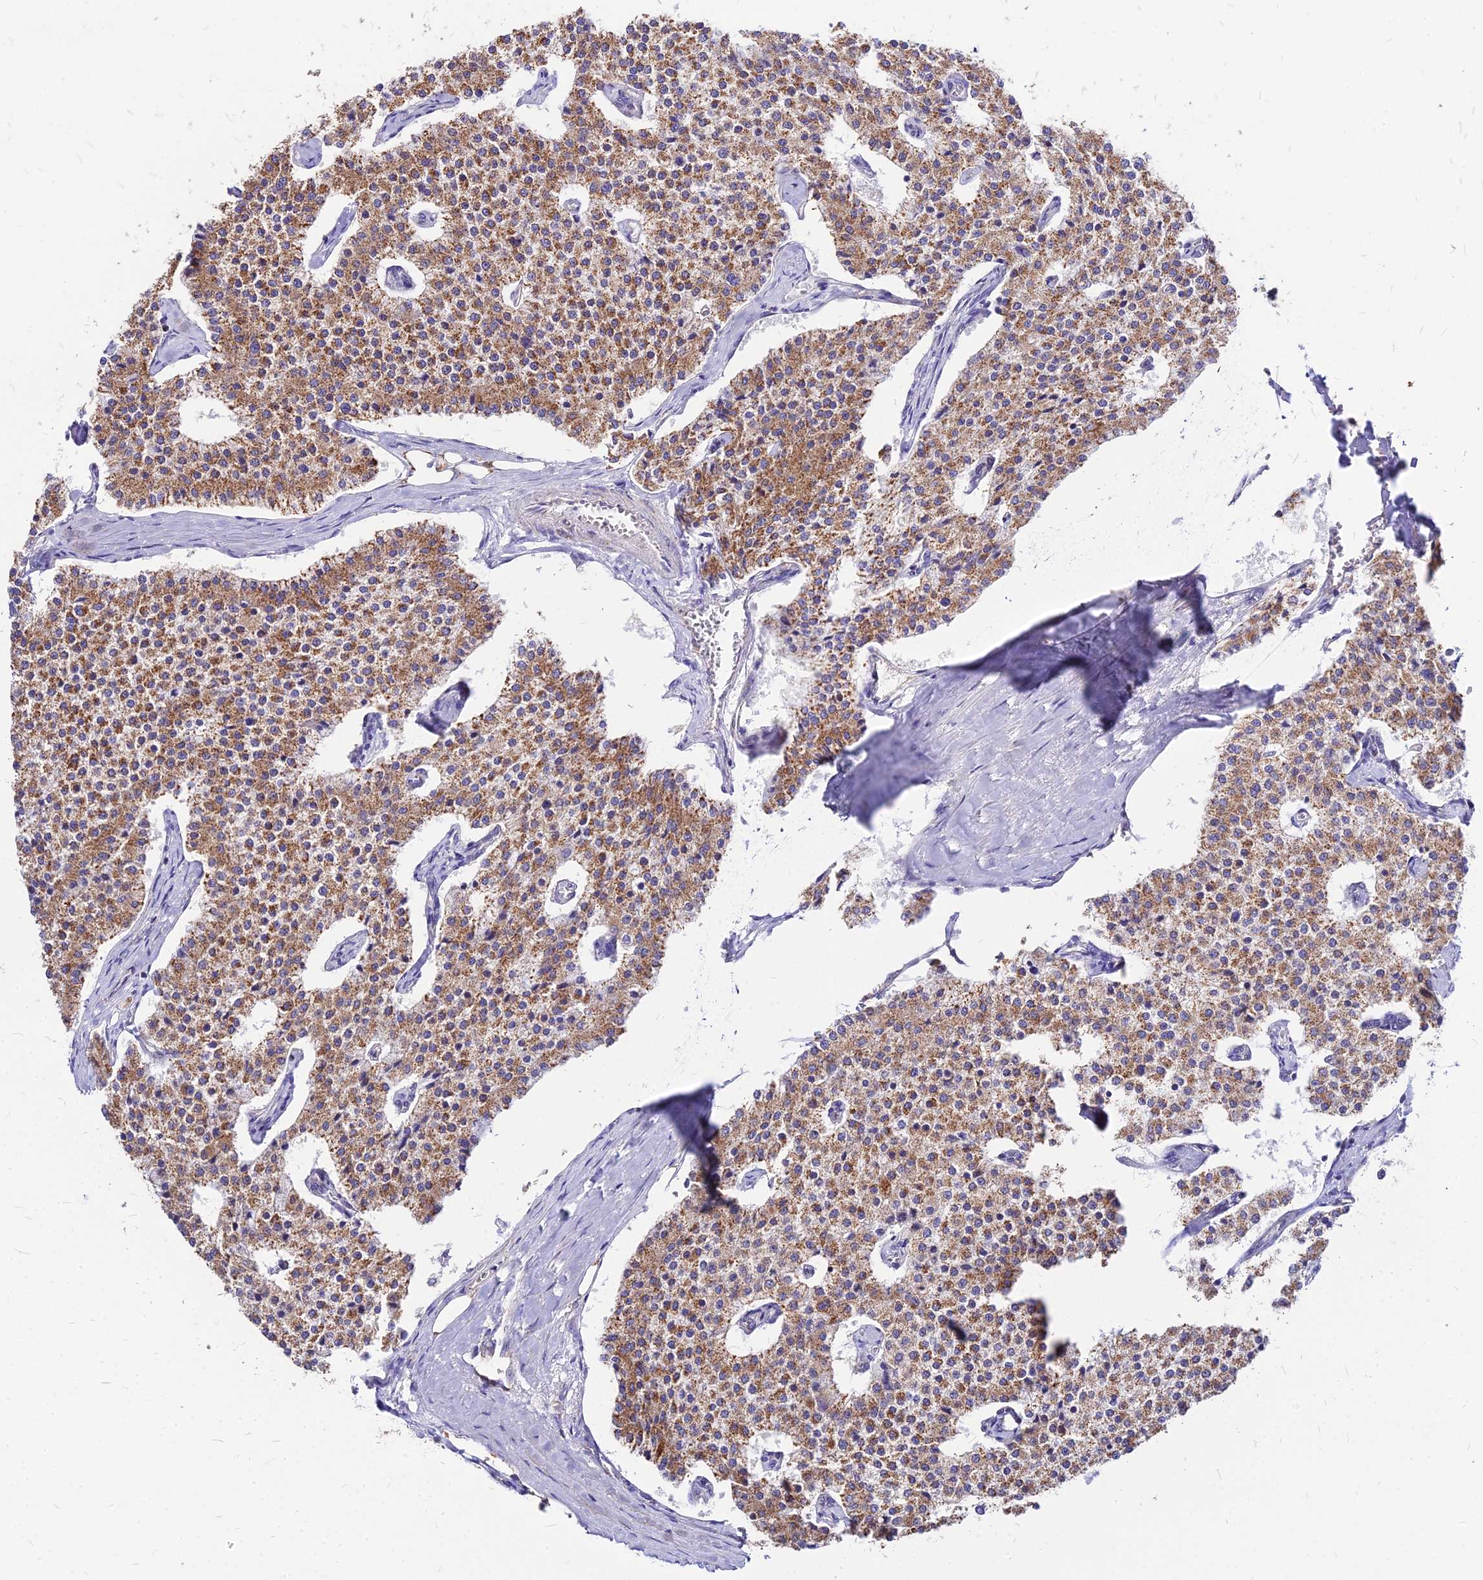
{"staining": {"intensity": "moderate", "quantity": ">75%", "location": "cytoplasmic/membranous"}, "tissue": "carcinoid", "cell_type": "Tumor cells", "image_type": "cancer", "snomed": [{"axis": "morphology", "description": "Carcinoid, malignant, NOS"}, {"axis": "topography", "description": "Colon"}], "caption": "Carcinoid stained with immunohistochemistry reveals moderate cytoplasmic/membranous positivity in approximately >75% of tumor cells. (DAB IHC, brown staining for protein, blue staining for nuclei).", "gene": "DLD", "patient": {"sex": "female", "age": 52}}